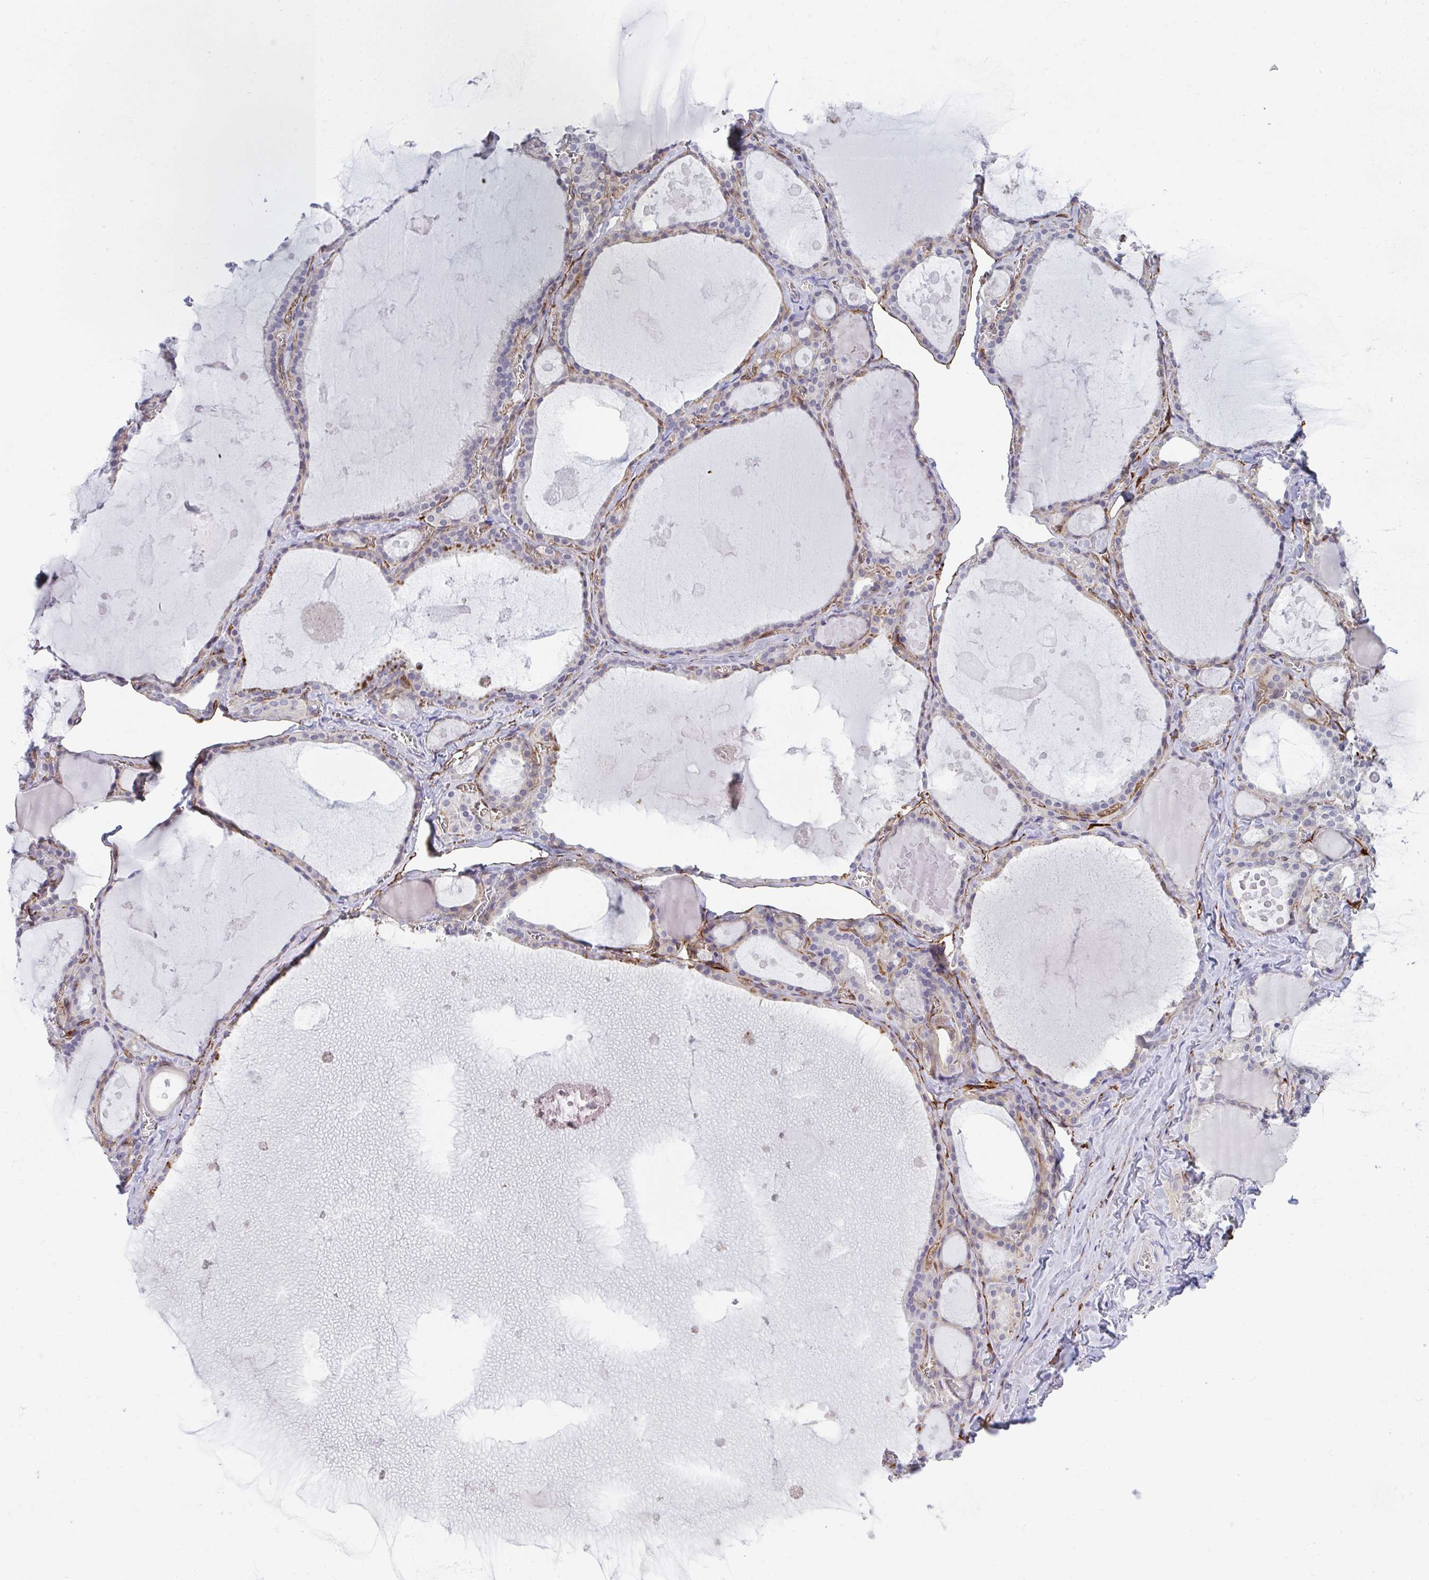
{"staining": {"intensity": "weak", "quantity": "25%-75%", "location": "cytoplasmic/membranous"}, "tissue": "thyroid gland", "cell_type": "Glandular cells", "image_type": "normal", "snomed": [{"axis": "morphology", "description": "Normal tissue, NOS"}, {"axis": "topography", "description": "Thyroid gland"}], "caption": "Protein staining of benign thyroid gland shows weak cytoplasmic/membranous expression in approximately 25%-75% of glandular cells. Using DAB (brown) and hematoxylin (blue) stains, captured at high magnification using brightfield microscopy.", "gene": "TMEM82", "patient": {"sex": "male", "age": 56}}